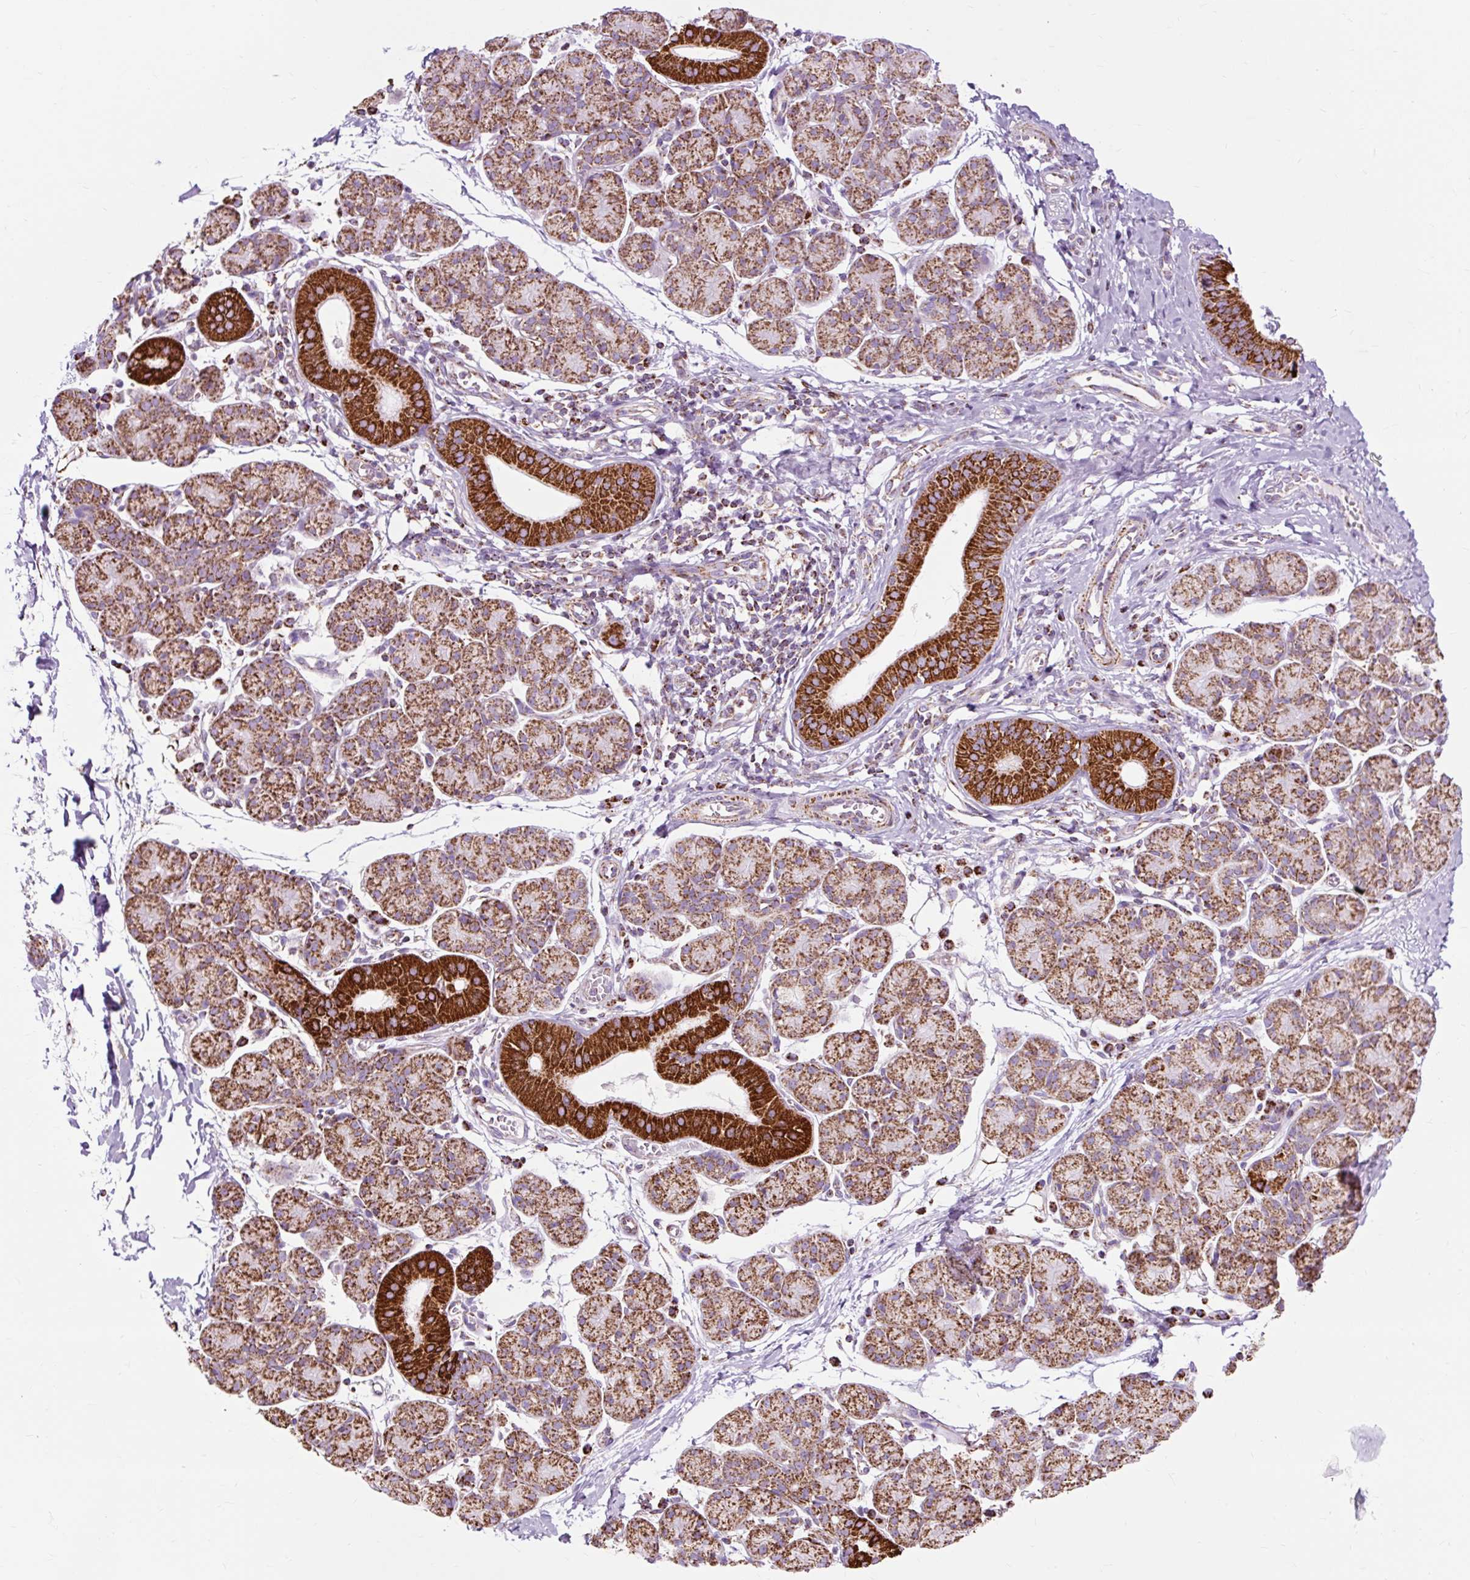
{"staining": {"intensity": "strong", "quantity": ">75%", "location": "cytoplasmic/membranous"}, "tissue": "salivary gland", "cell_type": "Glandular cells", "image_type": "normal", "snomed": [{"axis": "morphology", "description": "Normal tissue, NOS"}, {"axis": "morphology", "description": "Inflammation, NOS"}, {"axis": "topography", "description": "Lymph node"}, {"axis": "topography", "description": "Salivary gland"}], "caption": "Protein expression analysis of benign human salivary gland reveals strong cytoplasmic/membranous staining in about >75% of glandular cells.", "gene": "DLAT", "patient": {"sex": "male", "age": 3}}